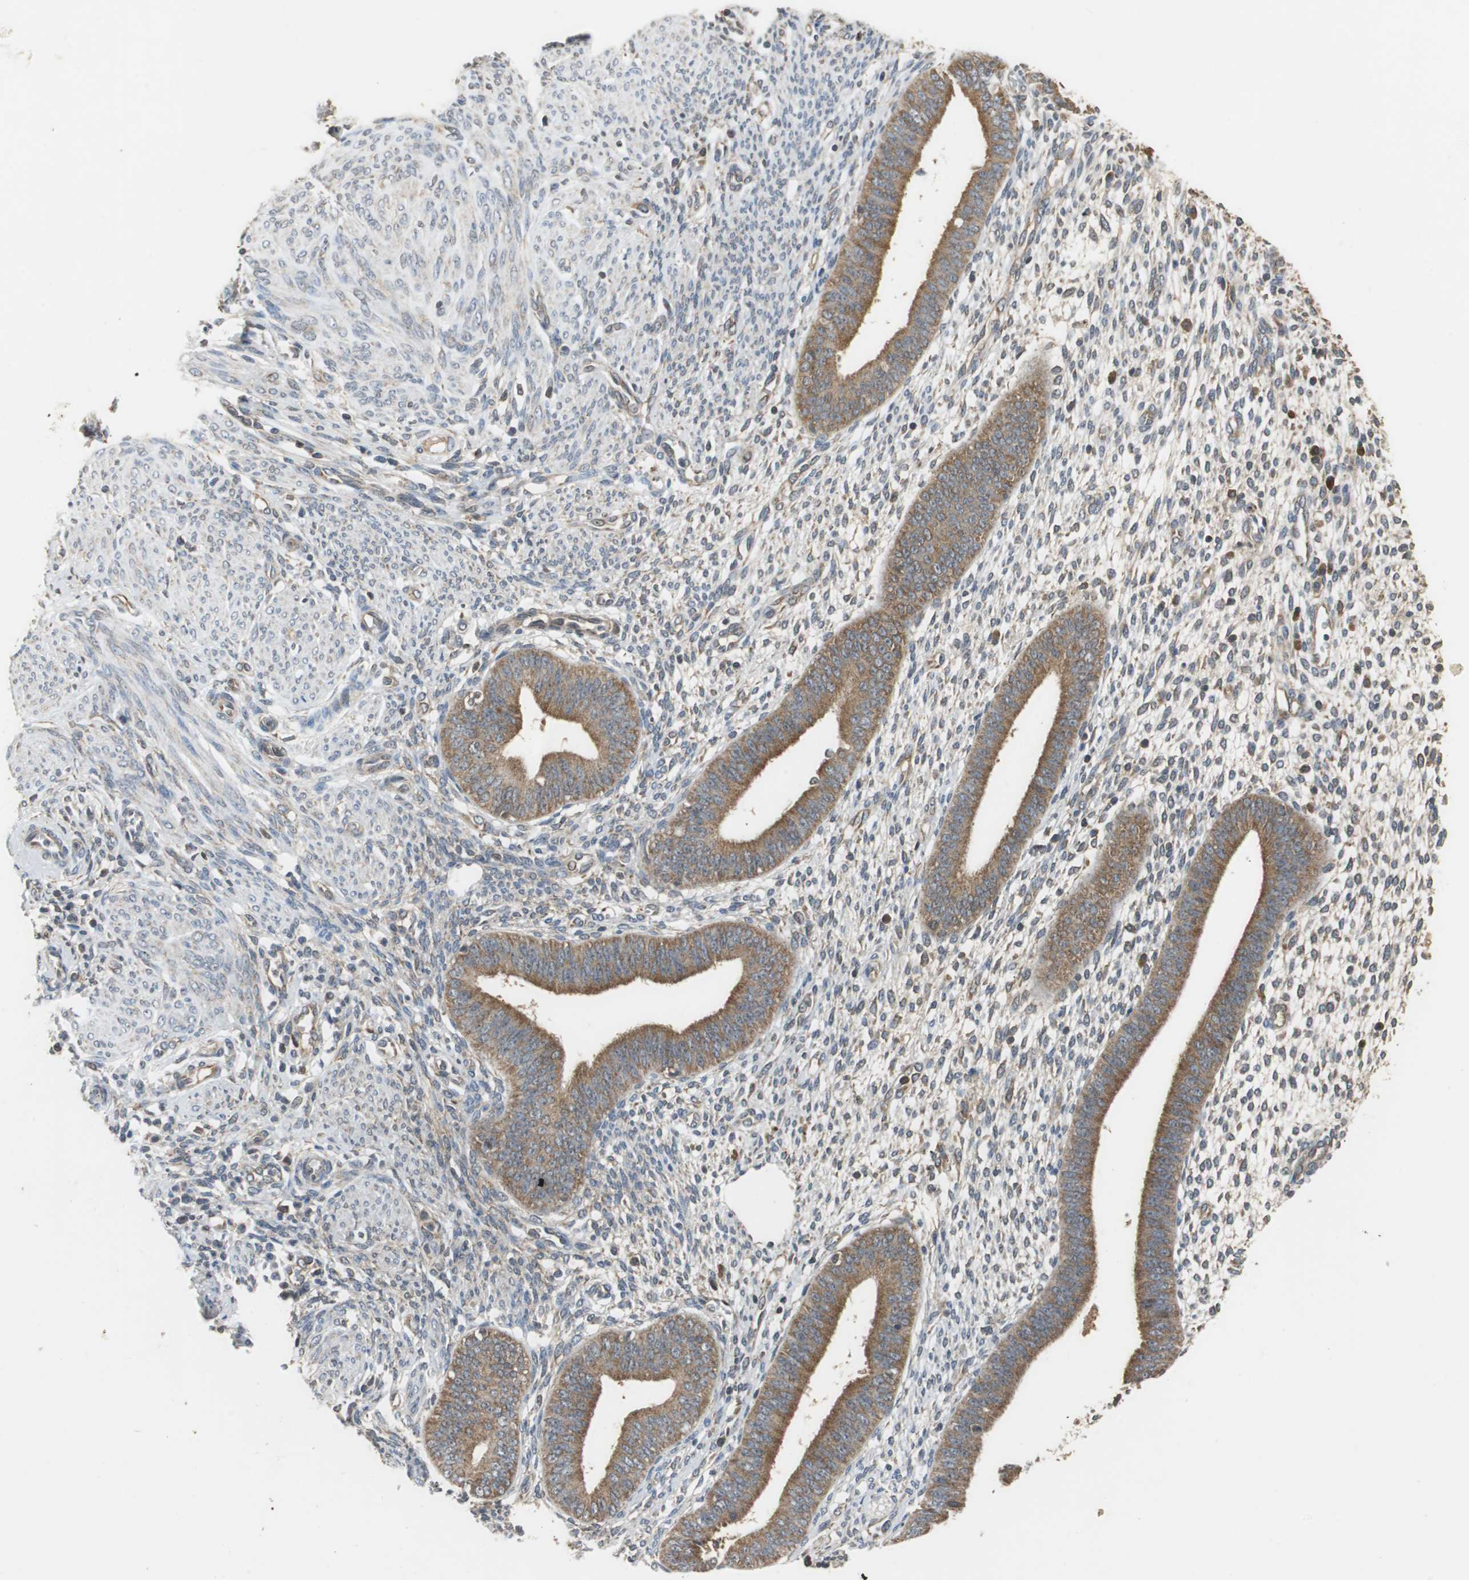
{"staining": {"intensity": "moderate", "quantity": "25%-75%", "location": "cytoplasmic/membranous"}, "tissue": "endometrium", "cell_type": "Cells in endometrial stroma", "image_type": "normal", "snomed": [{"axis": "morphology", "description": "Normal tissue, NOS"}, {"axis": "topography", "description": "Endometrium"}], "caption": "An IHC photomicrograph of normal tissue is shown. Protein staining in brown shows moderate cytoplasmic/membranous positivity in endometrium within cells in endometrial stroma.", "gene": "VBP1", "patient": {"sex": "female", "age": 35}}